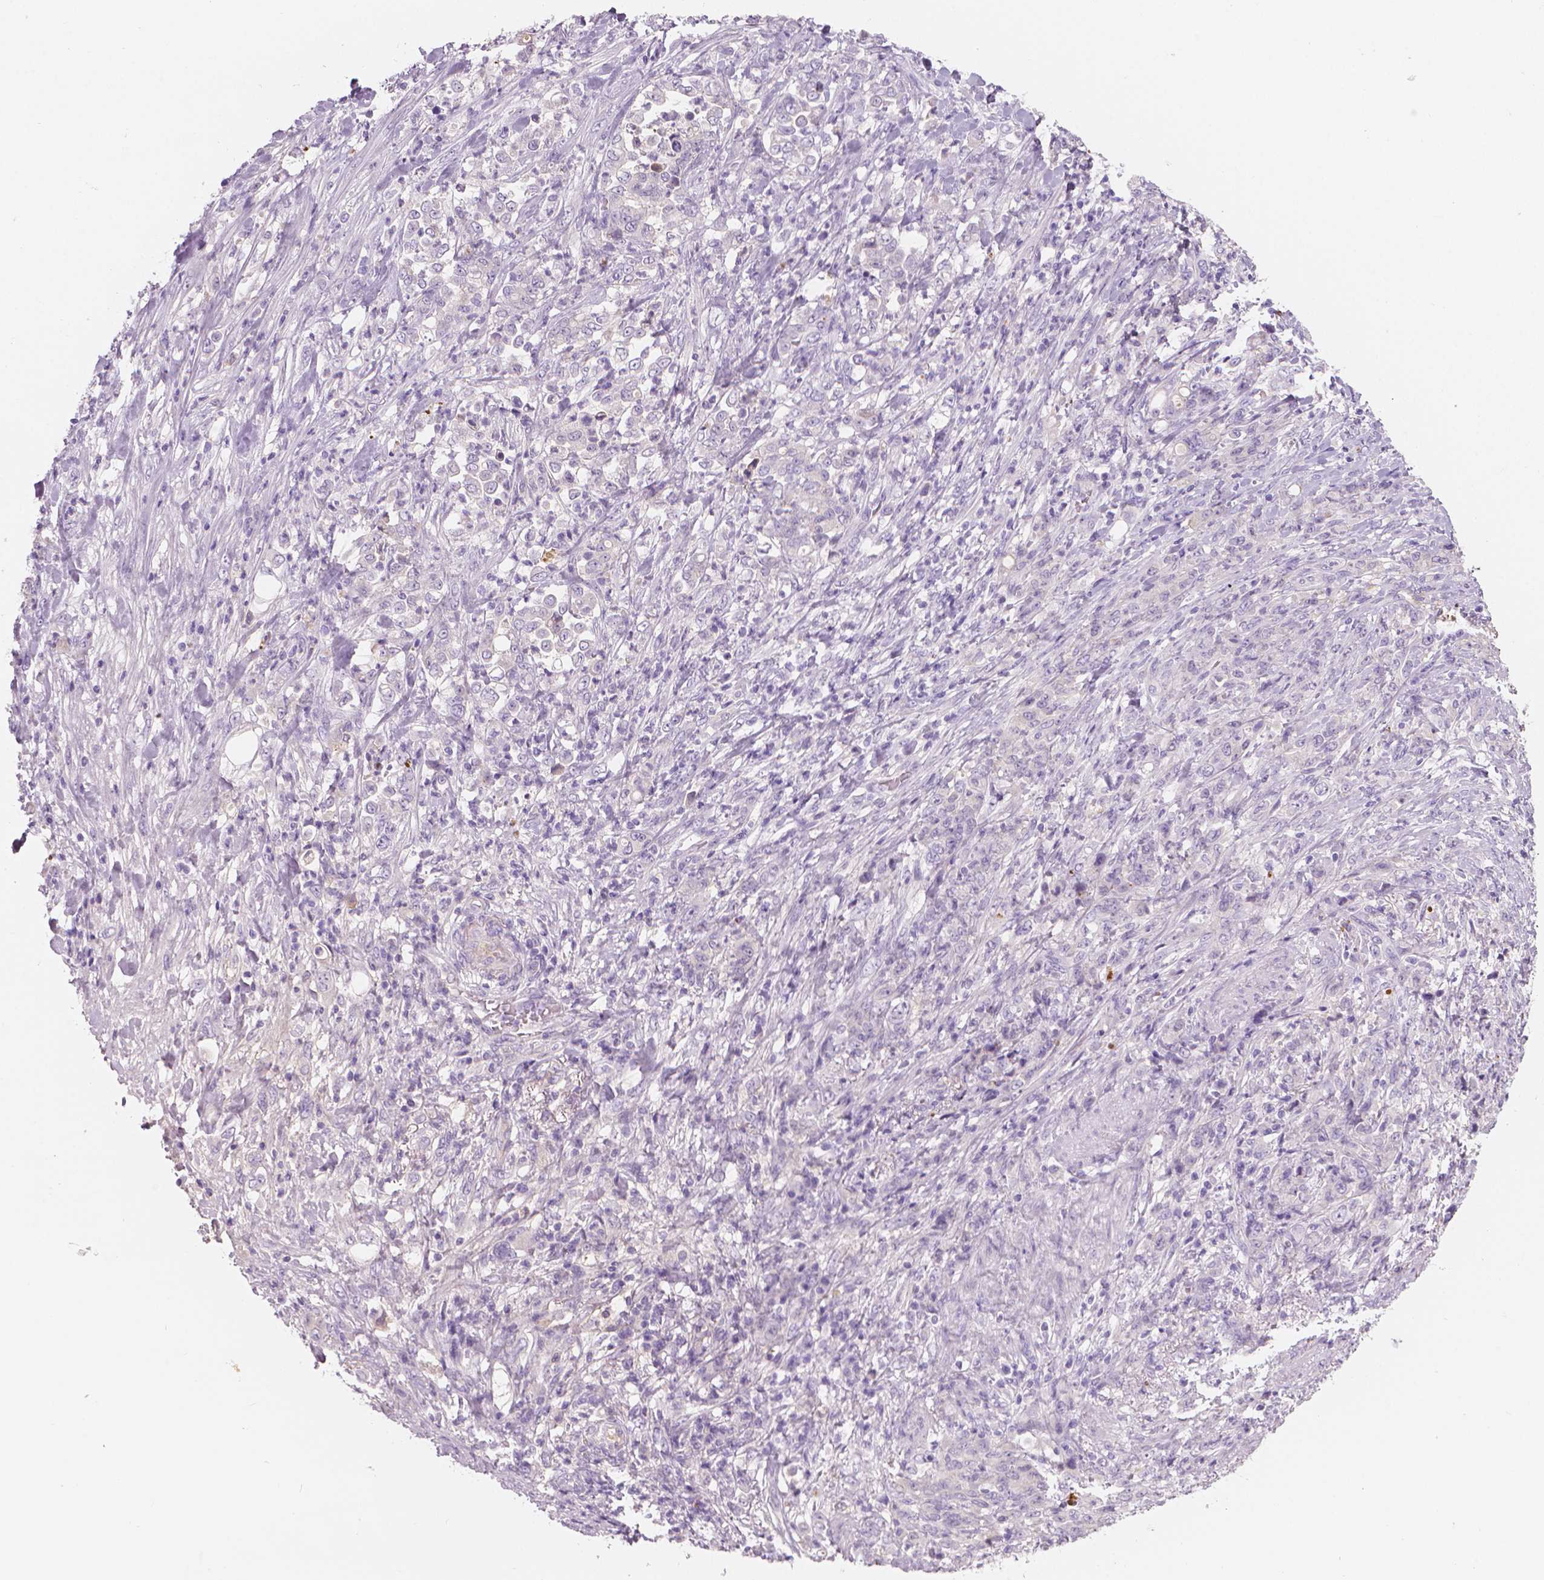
{"staining": {"intensity": "negative", "quantity": "none", "location": "none"}, "tissue": "stomach cancer", "cell_type": "Tumor cells", "image_type": "cancer", "snomed": [{"axis": "morphology", "description": "Adenocarcinoma, NOS"}, {"axis": "topography", "description": "Stomach"}], "caption": "Micrograph shows no protein positivity in tumor cells of stomach cancer tissue.", "gene": "APOA4", "patient": {"sex": "female", "age": 79}}